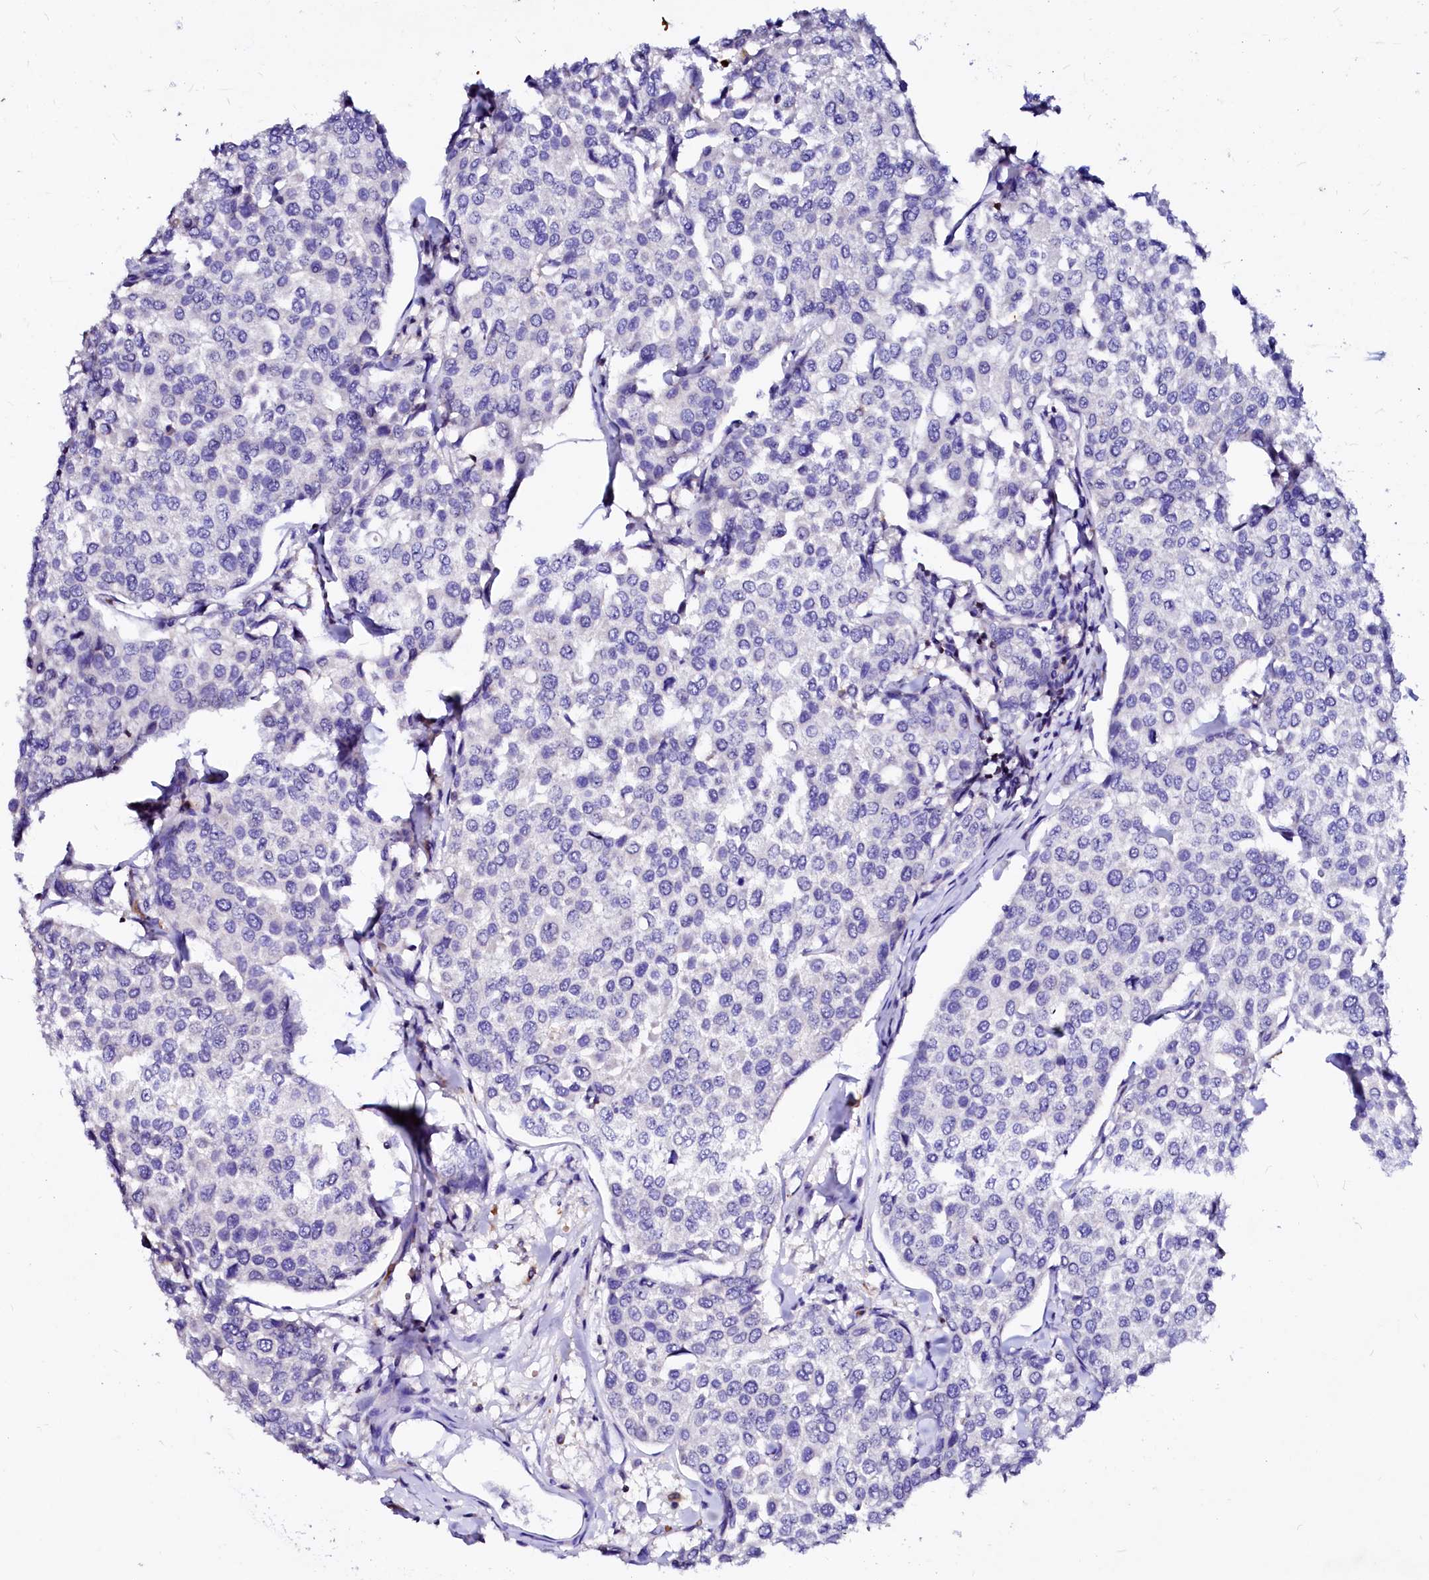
{"staining": {"intensity": "negative", "quantity": "none", "location": "none"}, "tissue": "breast cancer", "cell_type": "Tumor cells", "image_type": "cancer", "snomed": [{"axis": "morphology", "description": "Duct carcinoma"}, {"axis": "topography", "description": "Breast"}], "caption": "Tumor cells show no significant expression in breast cancer.", "gene": "RAB27A", "patient": {"sex": "female", "age": 55}}